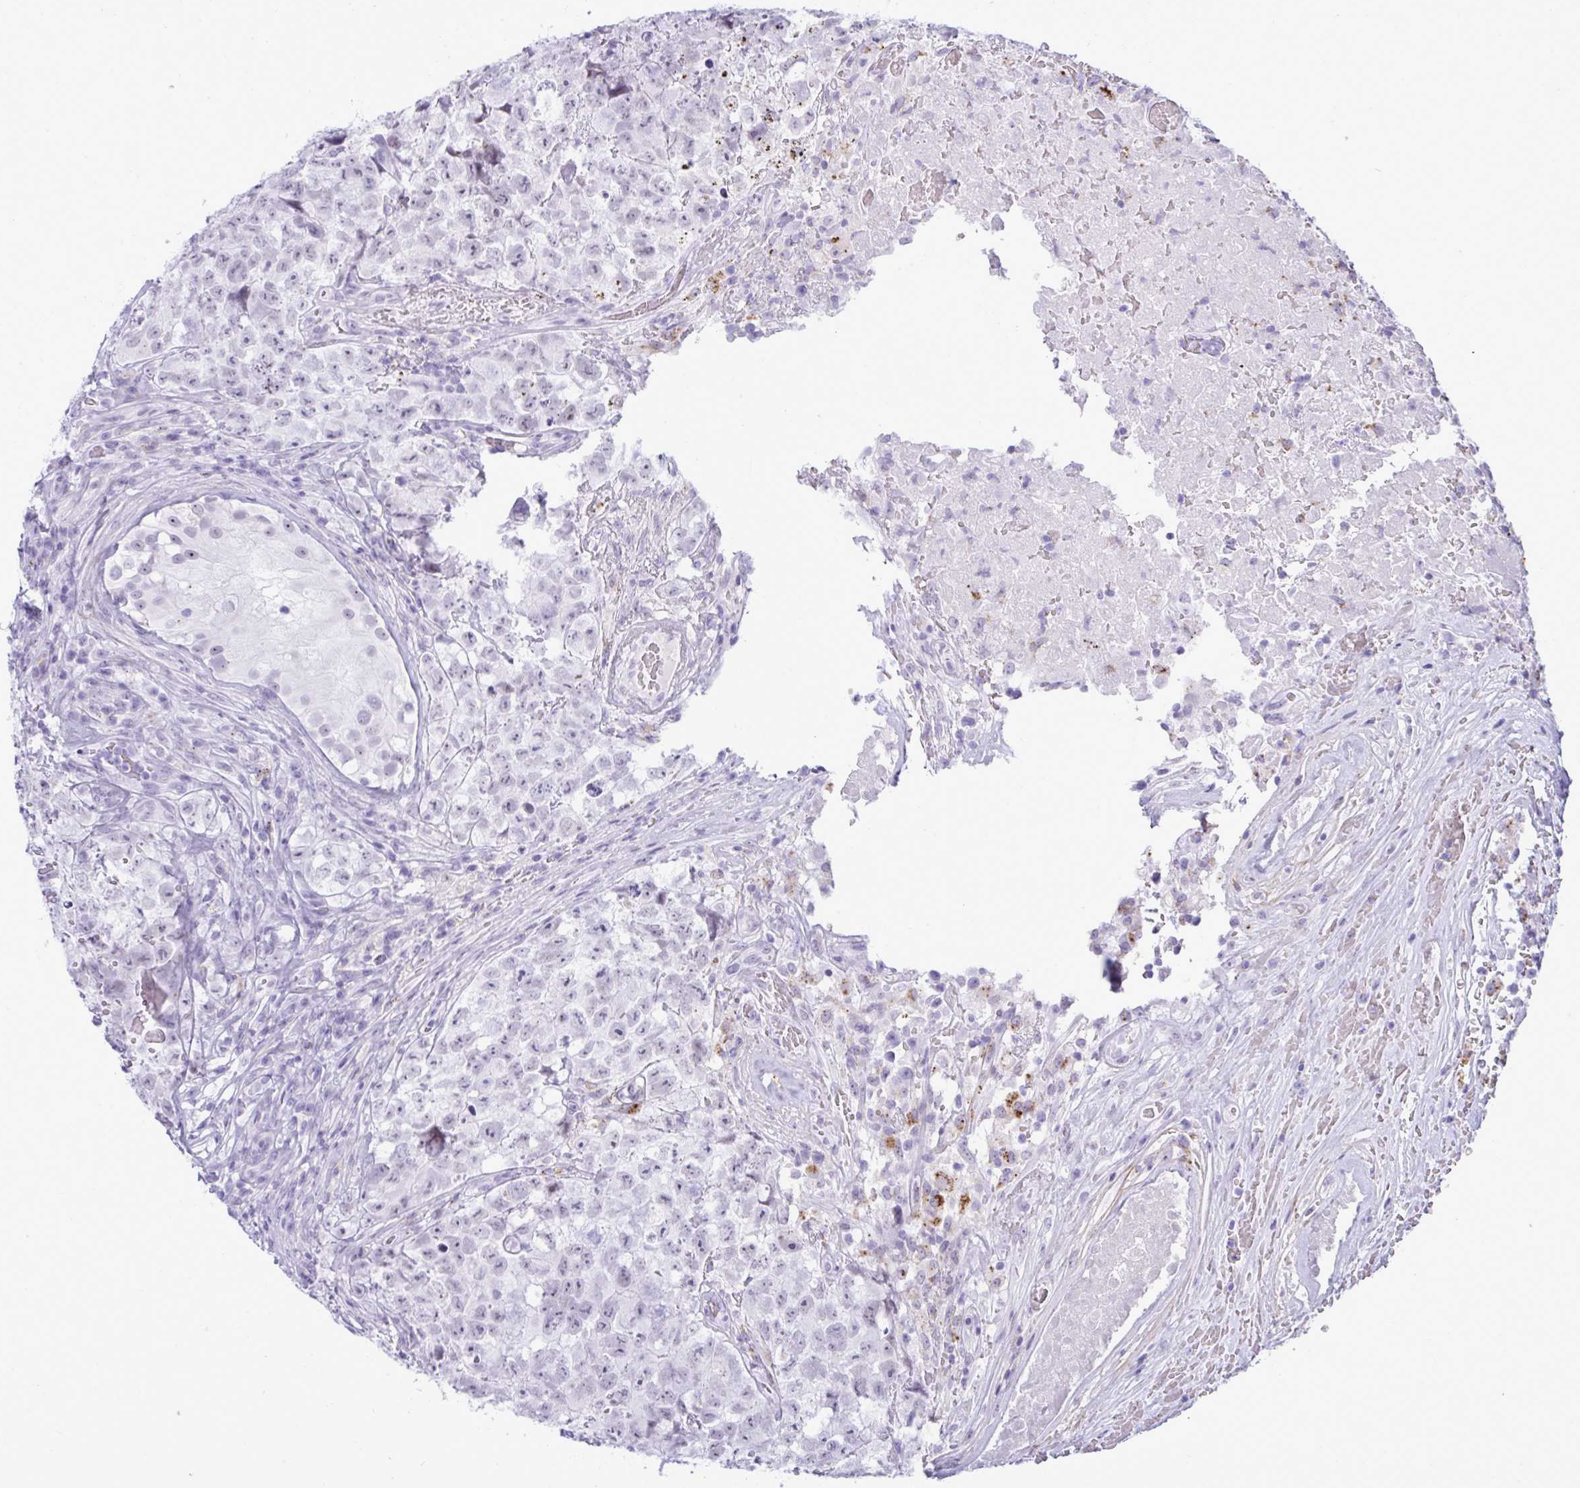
{"staining": {"intensity": "negative", "quantity": "none", "location": "none"}, "tissue": "testis cancer", "cell_type": "Tumor cells", "image_type": "cancer", "snomed": [{"axis": "morphology", "description": "Carcinoma, Embryonal, NOS"}, {"axis": "topography", "description": "Testis"}], "caption": "Immunohistochemistry photomicrograph of neoplastic tissue: embryonal carcinoma (testis) stained with DAB demonstrates no significant protein expression in tumor cells.", "gene": "ELN", "patient": {"sex": "male", "age": 18}}